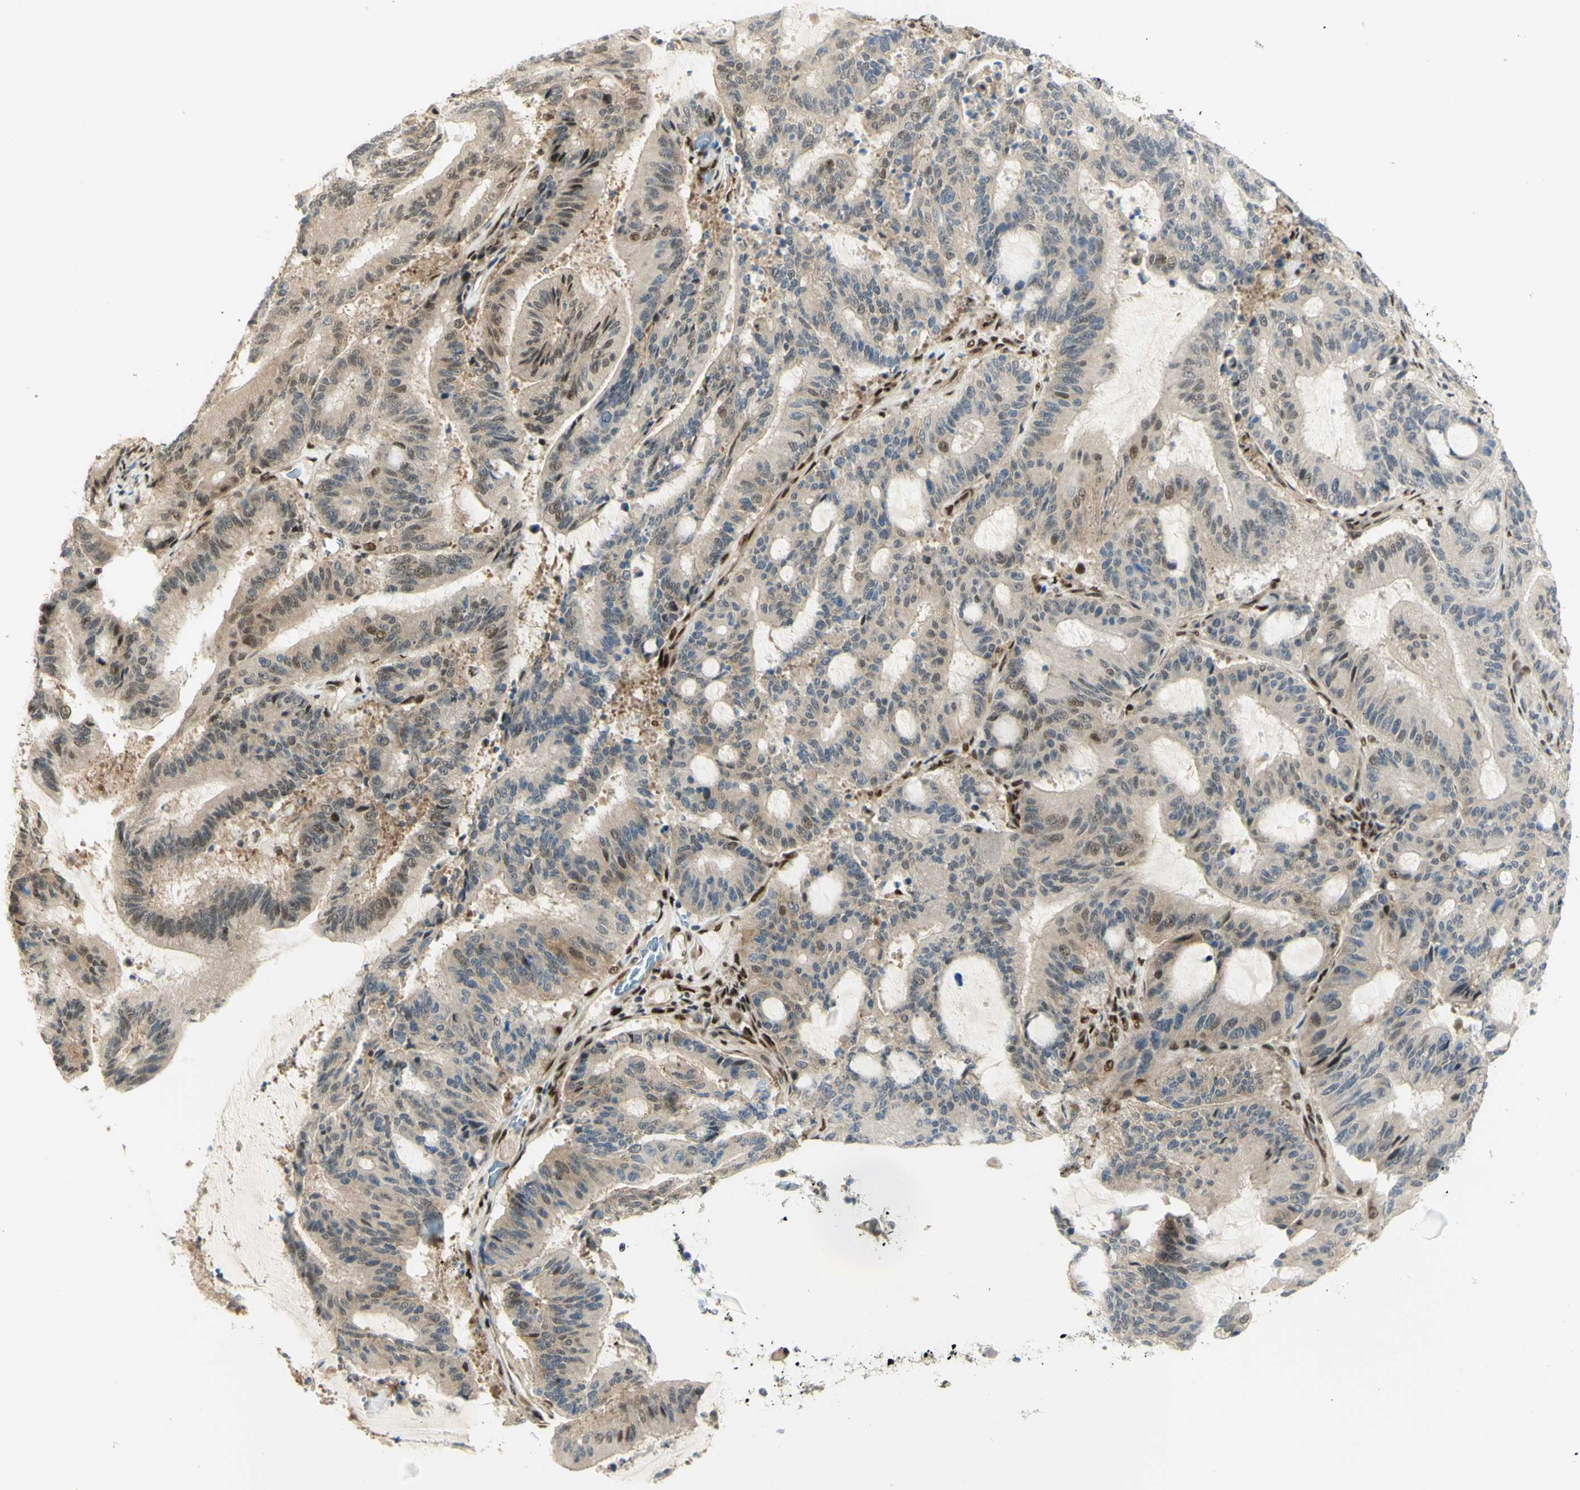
{"staining": {"intensity": "weak", "quantity": ">75%", "location": "cytoplasmic/membranous,nuclear"}, "tissue": "liver cancer", "cell_type": "Tumor cells", "image_type": "cancer", "snomed": [{"axis": "morphology", "description": "Cholangiocarcinoma"}, {"axis": "topography", "description": "Liver"}], "caption": "Protein staining demonstrates weak cytoplasmic/membranous and nuclear staining in about >75% of tumor cells in liver cholangiocarcinoma. The staining is performed using DAB (3,3'-diaminobenzidine) brown chromogen to label protein expression. The nuclei are counter-stained blue using hematoxylin.", "gene": "DDX1", "patient": {"sex": "female", "age": 73}}